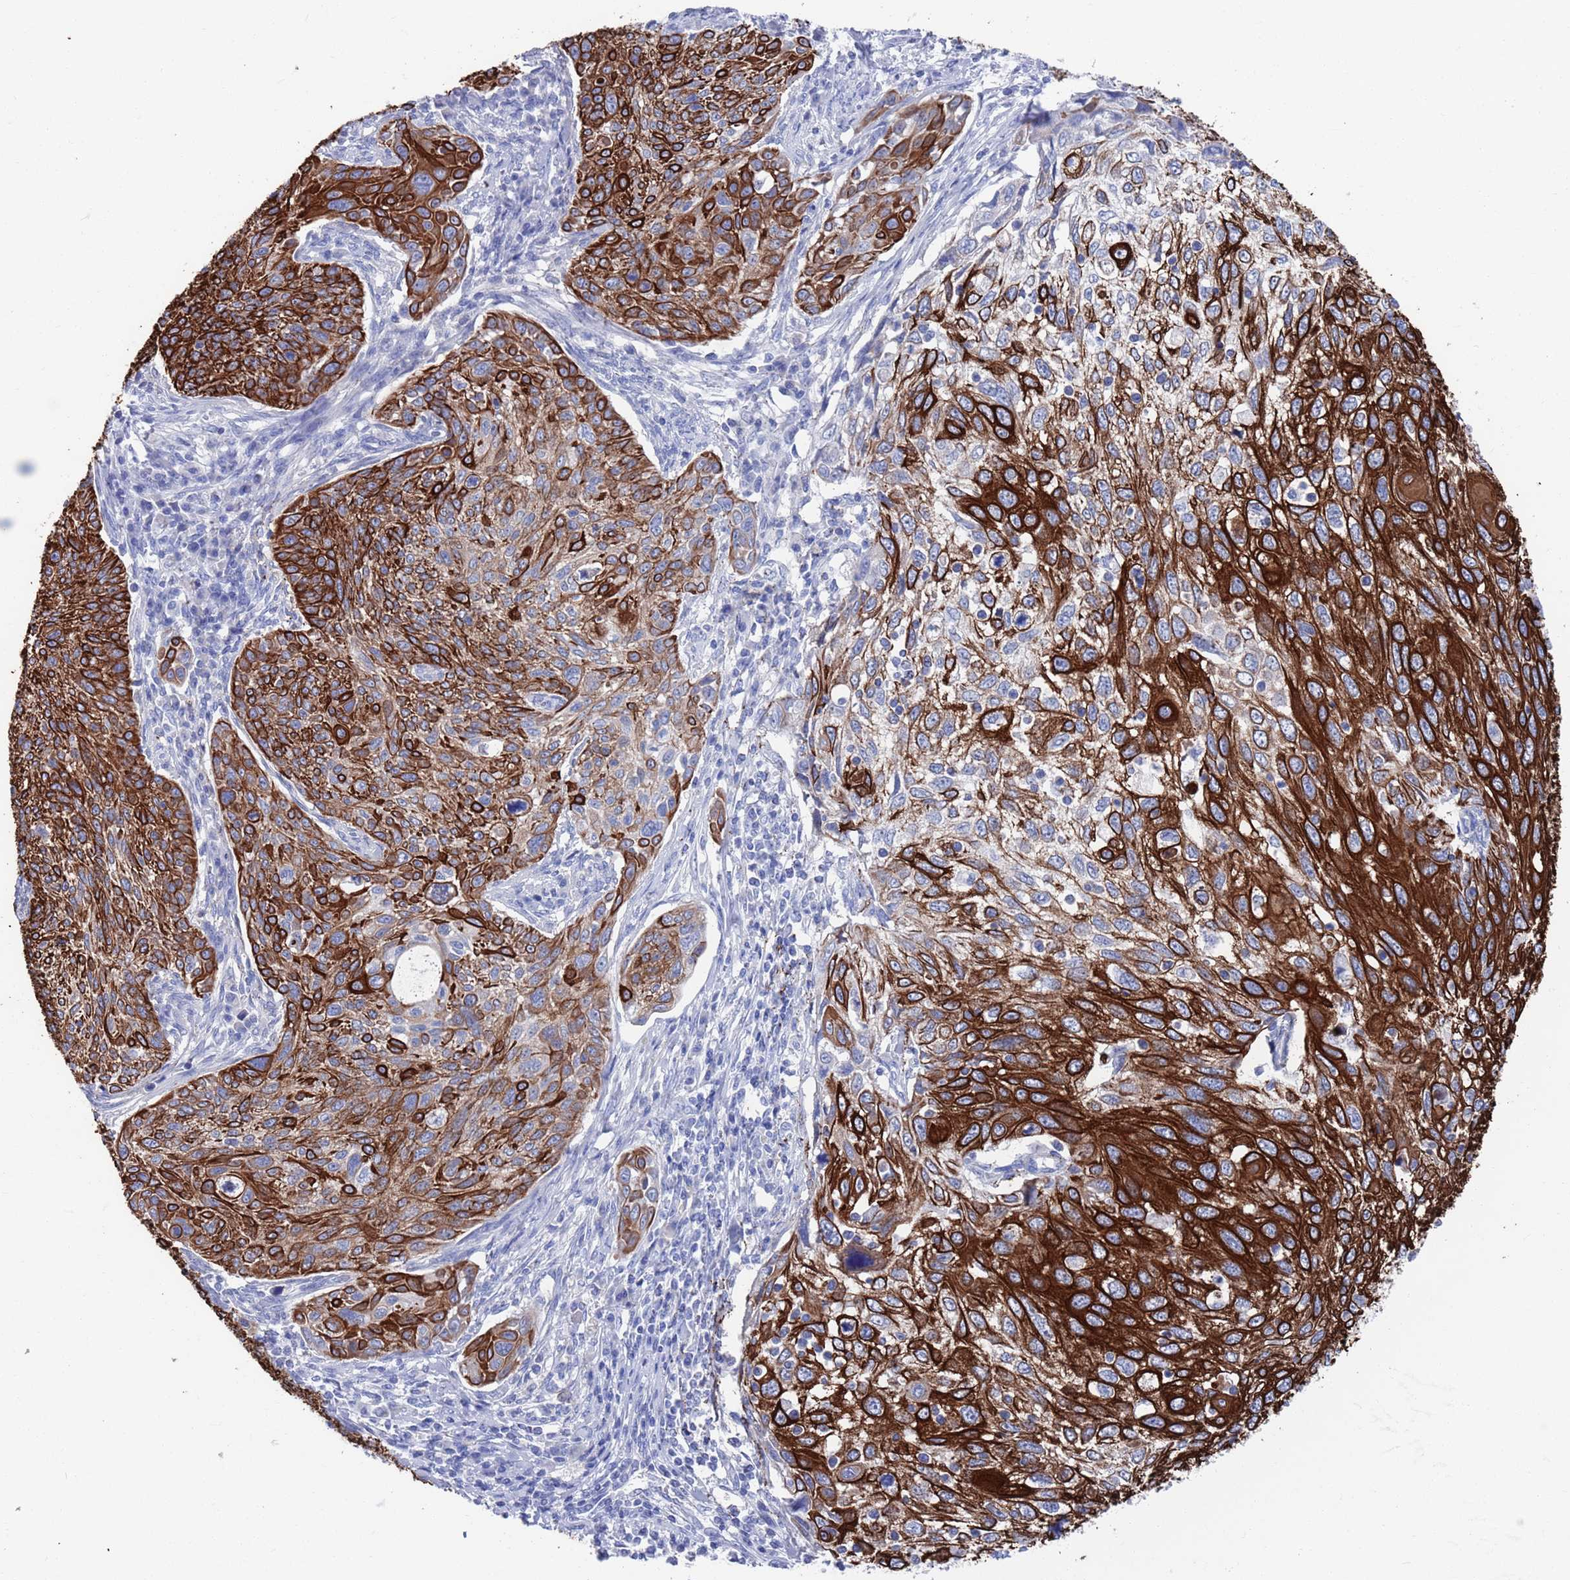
{"staining": {"intensity": "strong", "quantity": ">75%", "location": "cytoplasmic/membranous"}, "tissue": "cervical cancer", "cell_type": "Tumor cells", "image_type": "cancer", "snomed": [{"axis": "morphology", "description": "Squamous cell carcinoma, NOS"}, {"axis": "topography", "description": "Cervix"}], "caption": "A high amount of strong cytoplasmic/membranous positivity is appreciated in about >75% of tumor cells in cervical cancer tissue.", "gene": "MTMR2", "patient": {"sex": "female", "age": 70}}